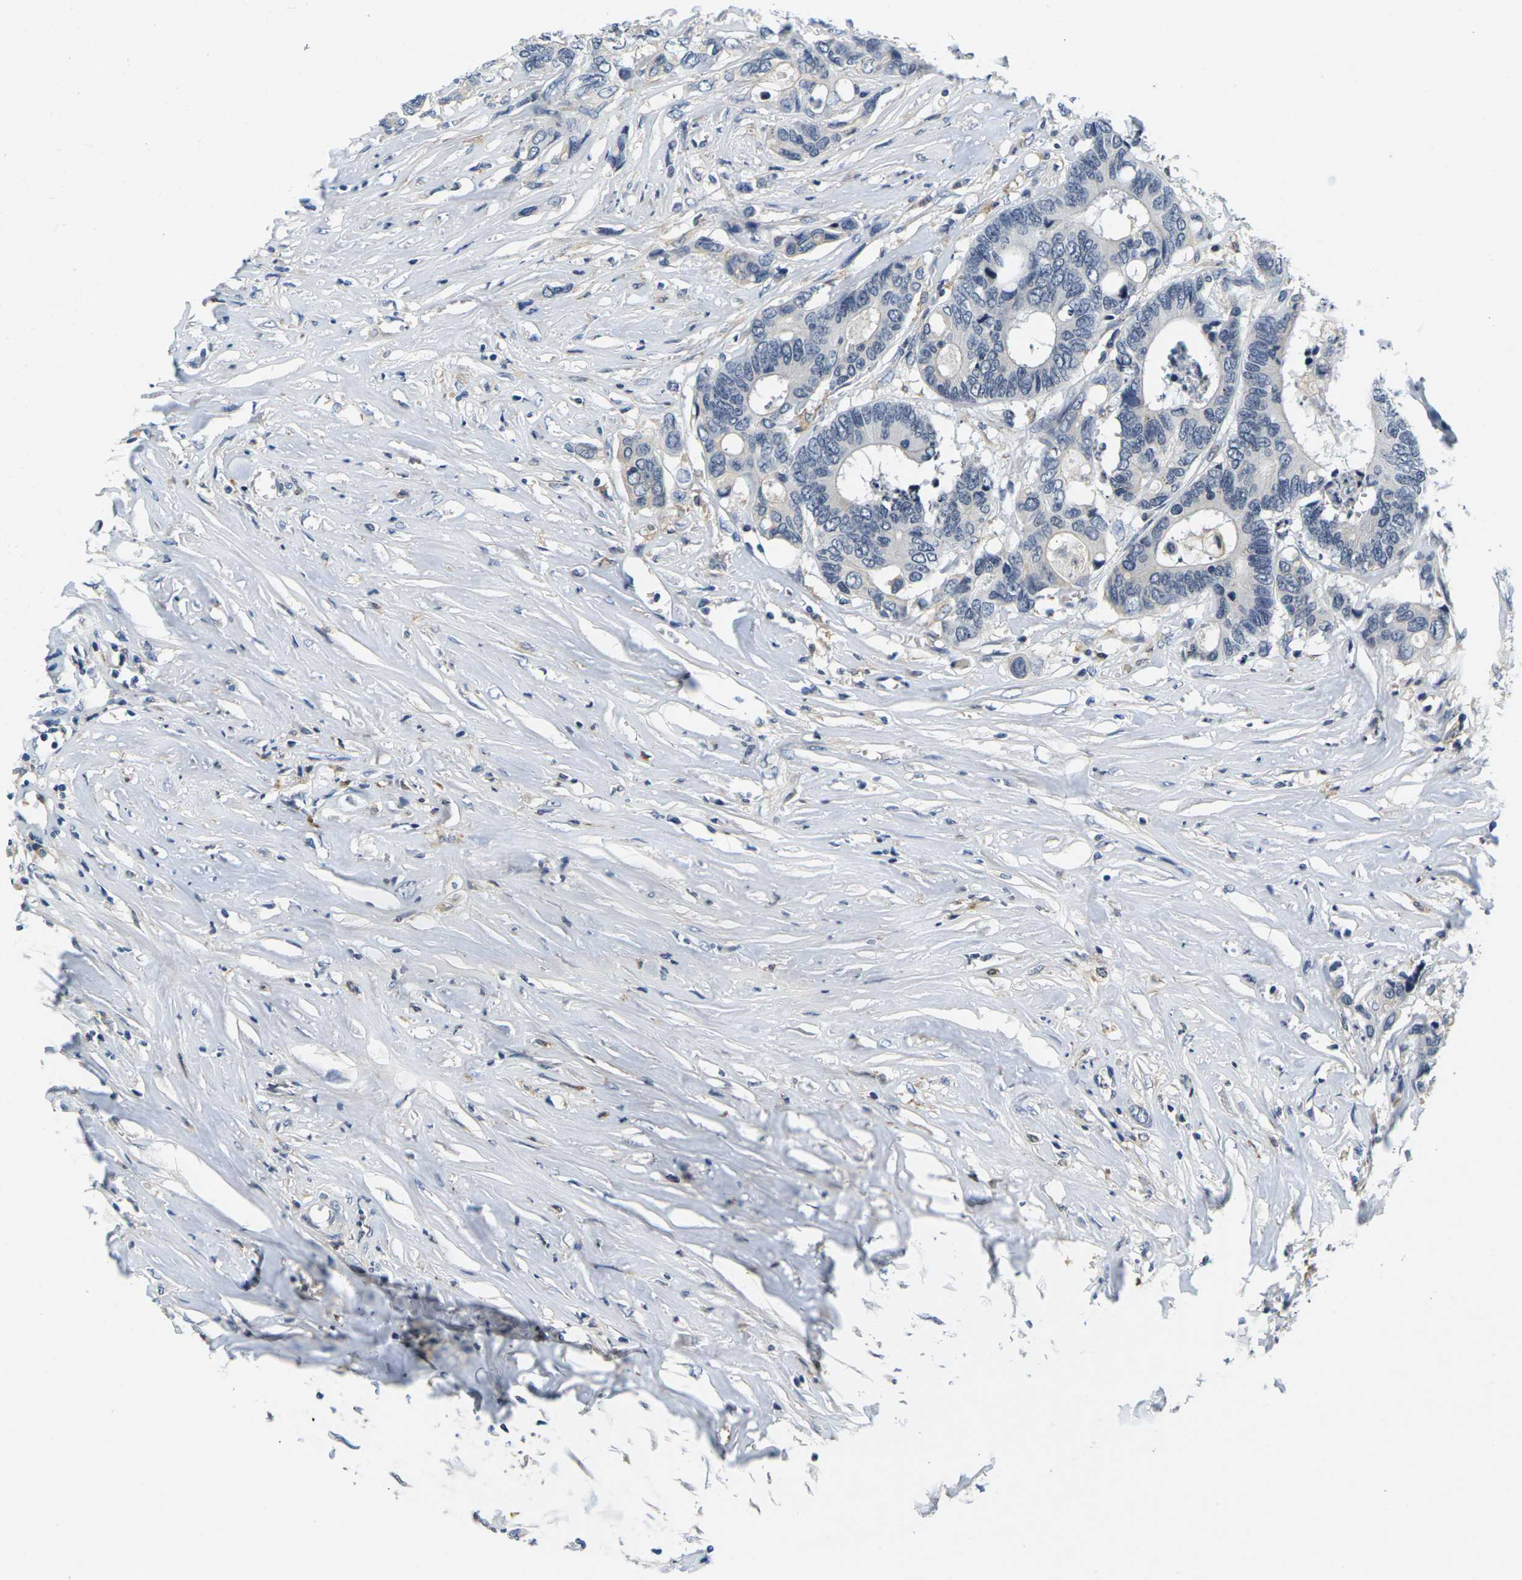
{"staining": {"intensity": "negative", "quantity": "none", "location": "none"}, "tissue": "colorectal cancer", "cell_type": "Tumor cells", "image_type": "cancer", "snomed": [{"axis": "morphology", "description": "Adenocarcinoma, NOS"}, {"axis": "topography", "description": "Rectum"}], "caption": "The image demonstrates no staining of tumor cells in colorectal cancer (adenocarcinoma).", "gene": "C1QC", "patient": {"sex": "male", "age": 55}}